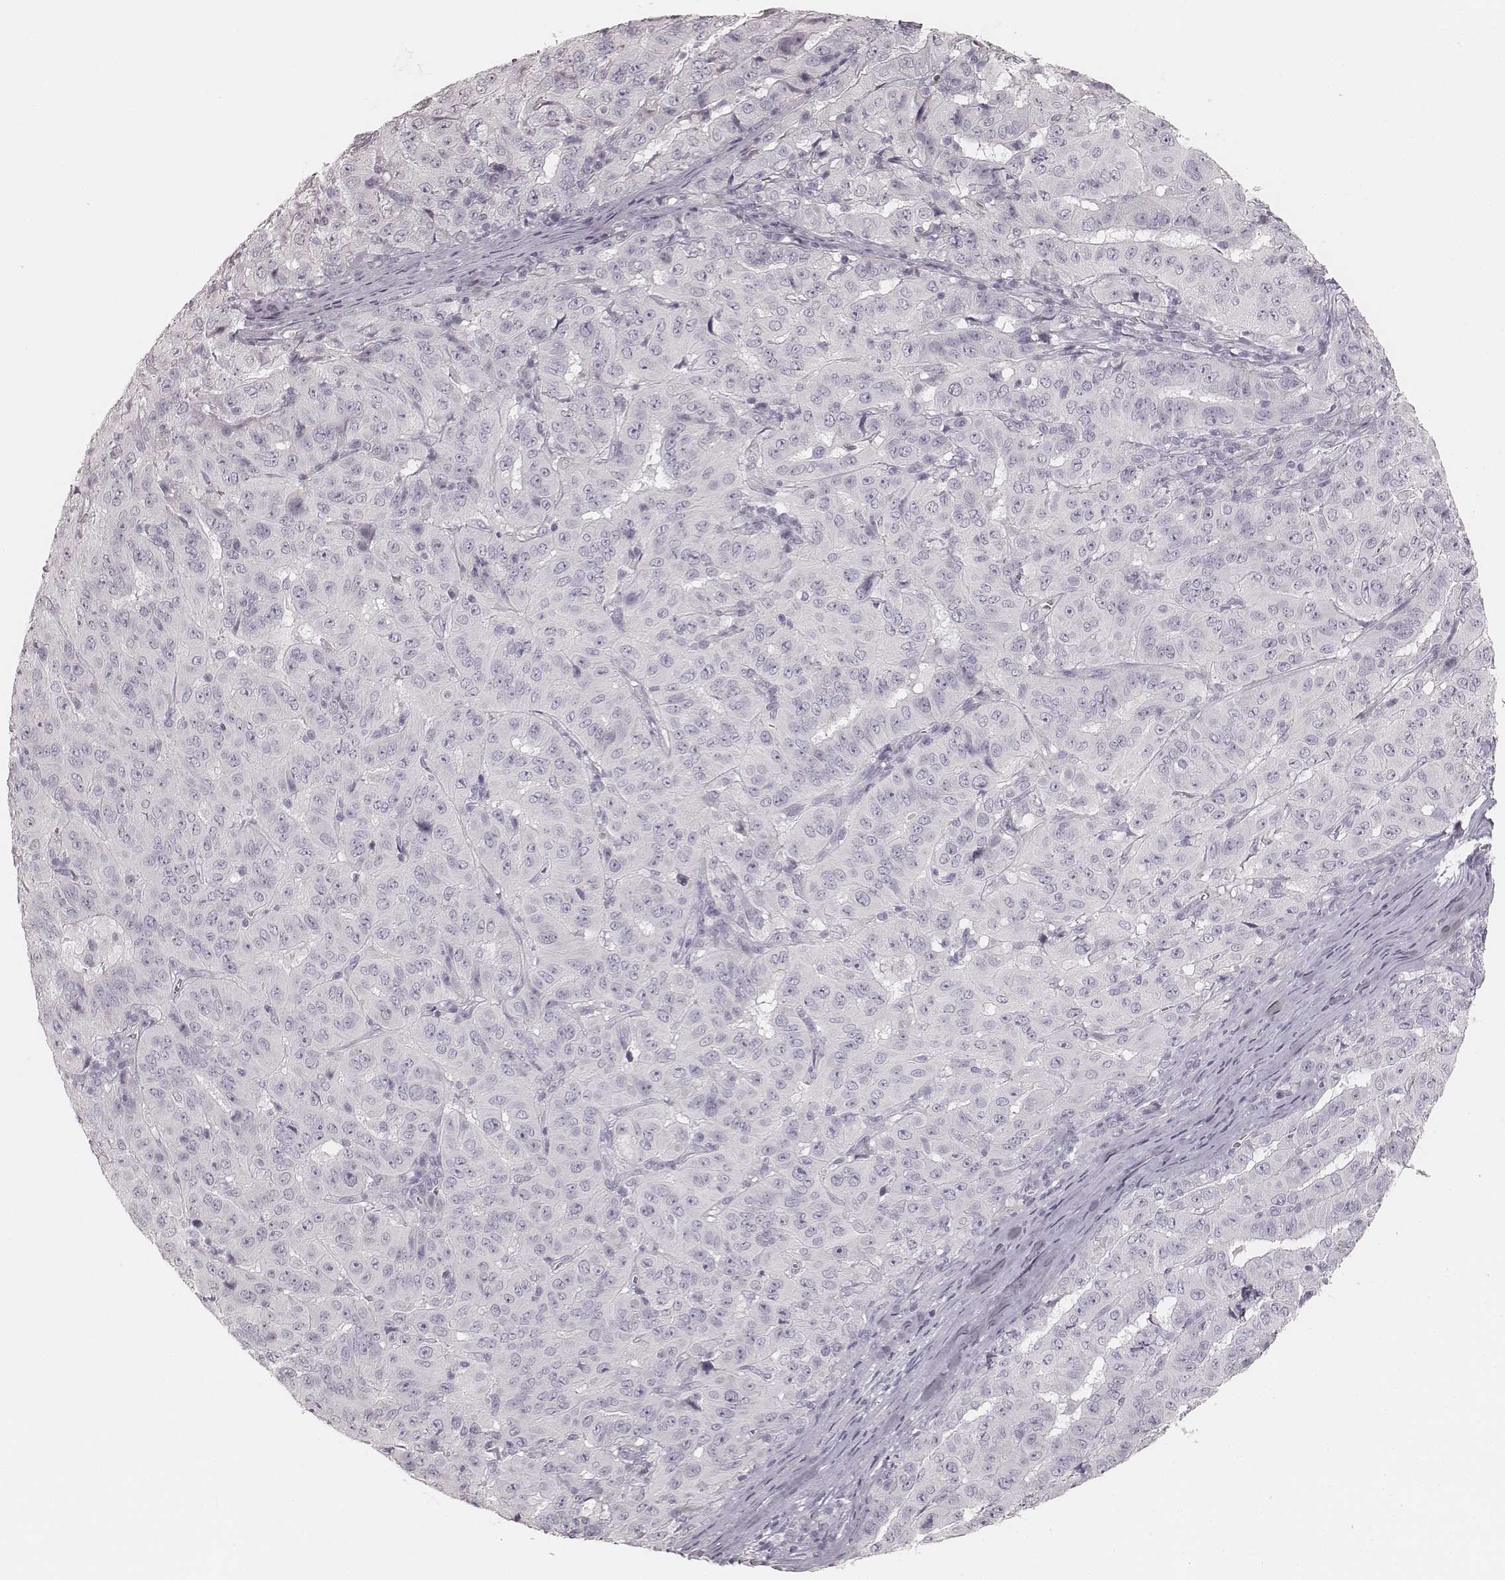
{"staining": {"intensity": "negative", "quantity": "none", "location": "none"}, "tissue": "pancreatic cancer", "cell_type": "Tumor cells", "image_type": "cancer", "snomed": [{"axis": "morphology", "description": "Adenocarcinoma, NOS"}, {"axis": "topography", "description": "Pancreas"}], "caption": "Tumor cells are negative for protein expression in human pancreatic cancer. (DAB immunohistochemistry (IHC) visualized using brightfield microscopy, high magnification).", "gene": "KRT31", "patient": {"sex": "male", "age": 63}}